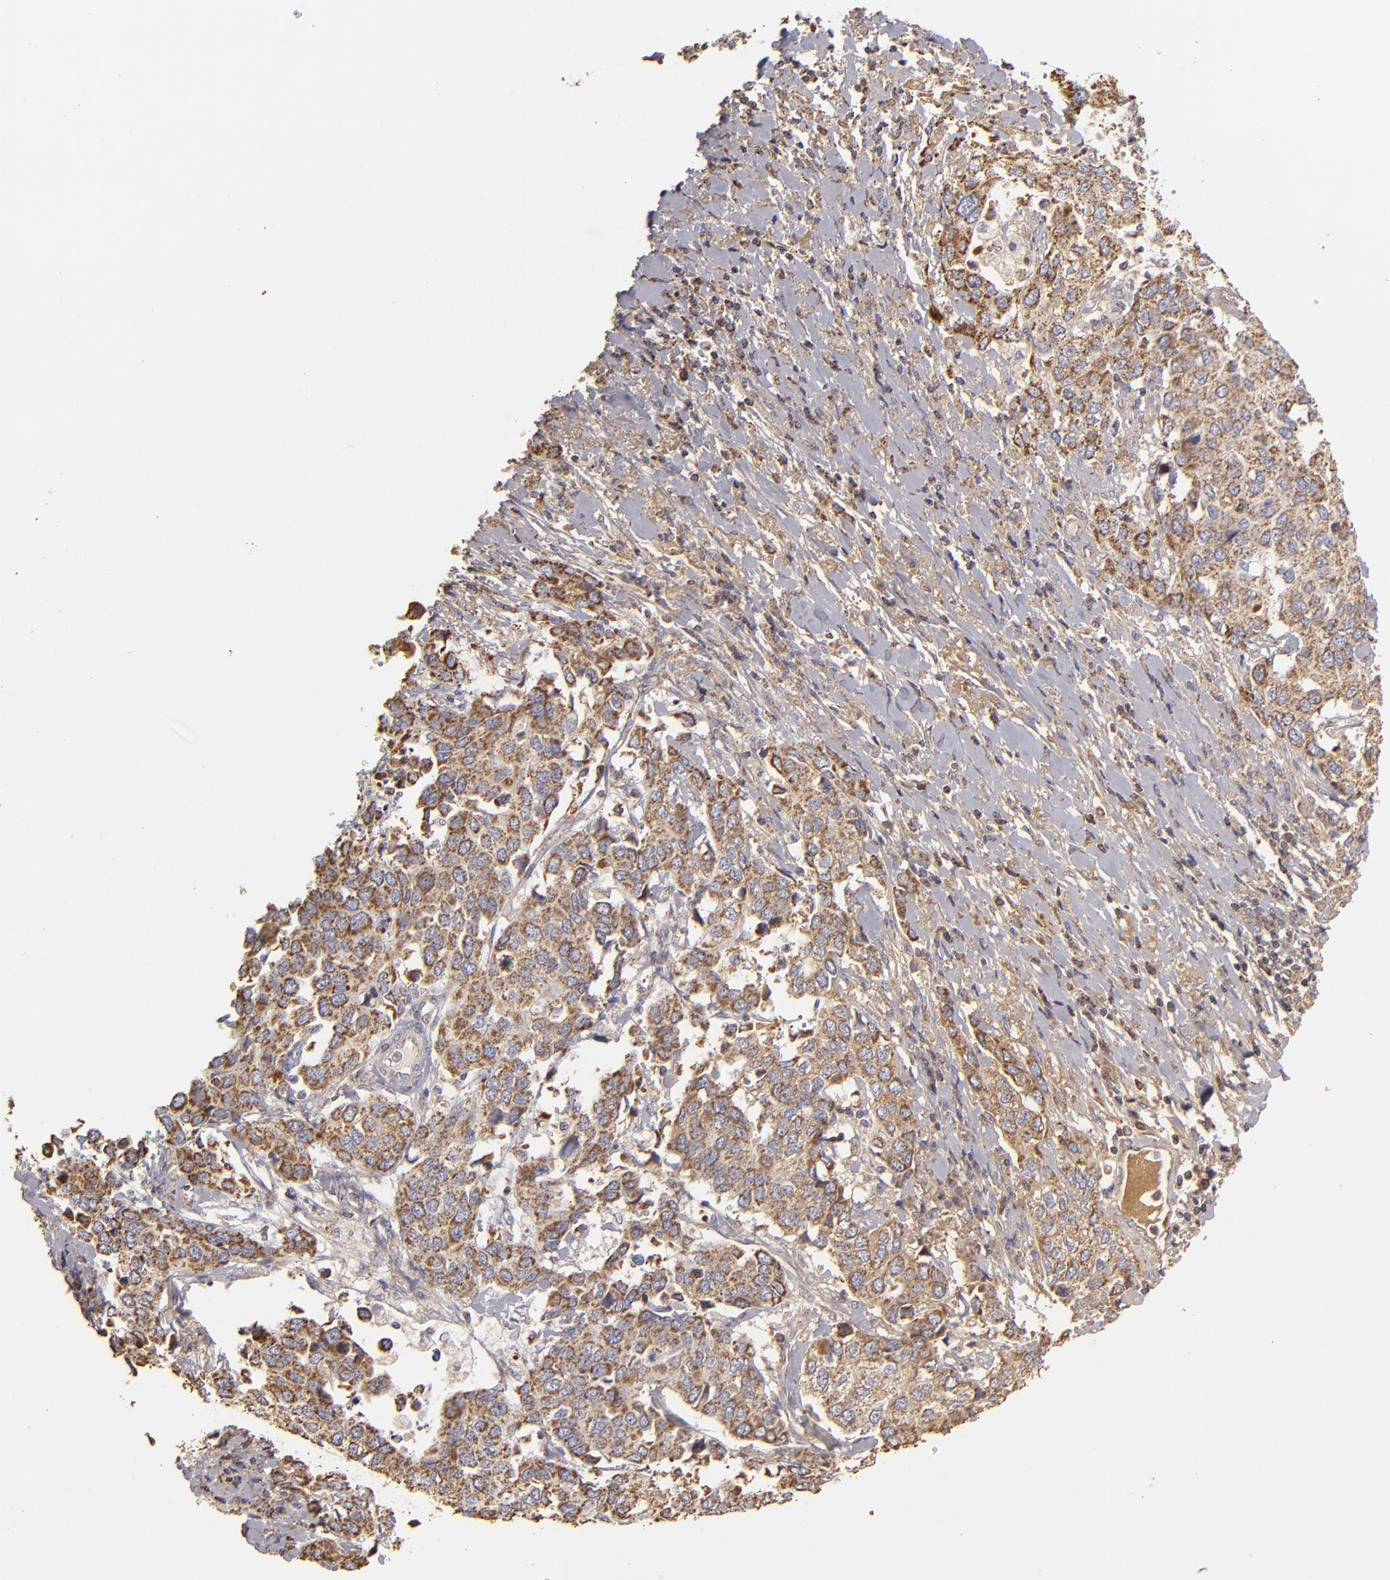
{"staining": {"intensity": "moderate", "quantity": ">75%", "location": "cytoplasmic/membranous"}, "tissue": "cervical cancer", "cell_type": "Tumor cells", "image_type": "cancer", "snomed": [{"axis": "morphology", "description": "Squamous cell carcinoma, NOS"}, {"axis": "topography", "description": "Cervix"}], "caption": "Immunohistochemistry (IHC) photomicrograph of neoplastic tissue: human cervical cancer (squamous cell carcinoma) stained using immunohistochemistry (IHC) exhibits medium levels of moderate protein expression localized specifically in the cytoplasmic/membranous of tumor cells, appearing as a cytoplasmic/membranous brown color.", "gene": "CFB", "patient": {"sex": "female", "age": 54}}